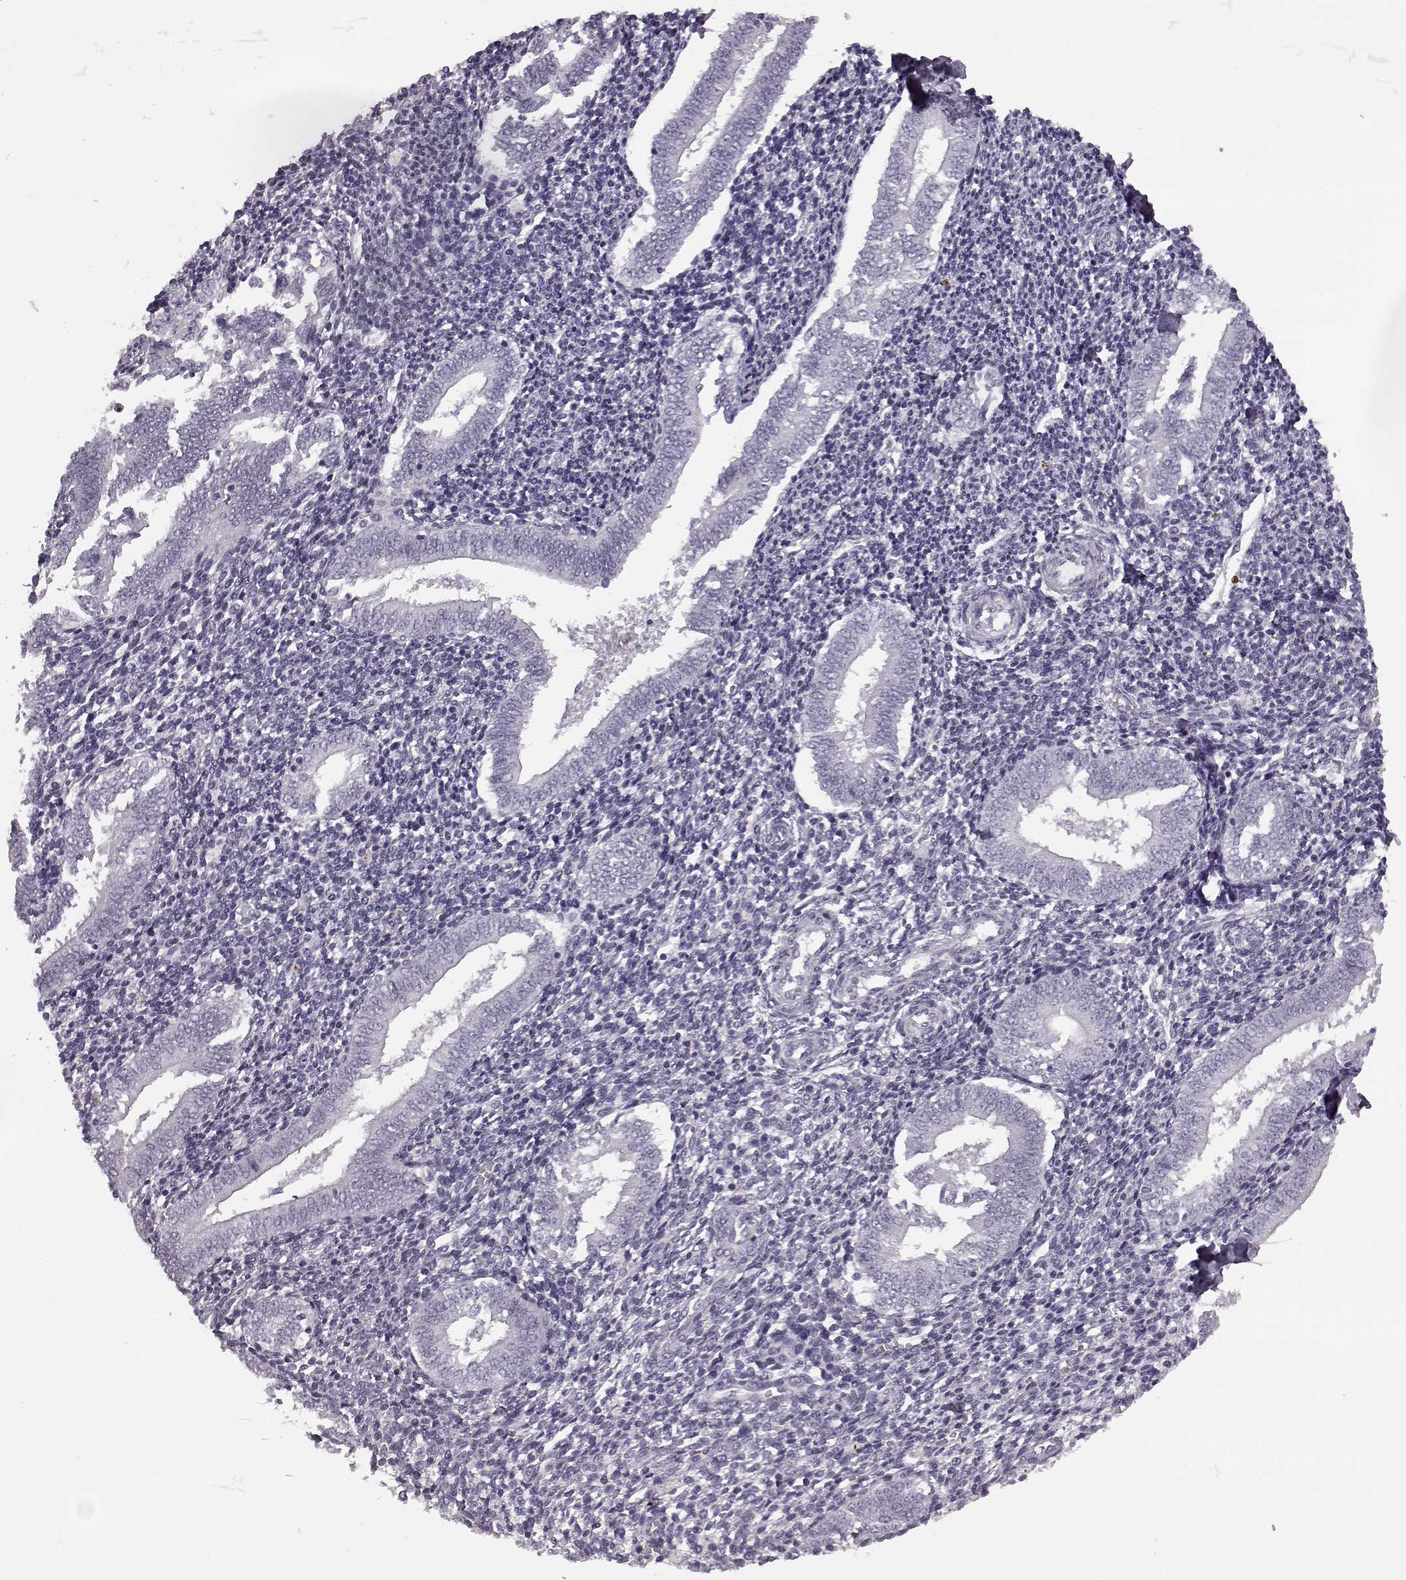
{"staining": {"intensity": "negative", "quantity": "none", "location": "none"}, "tissue": "endometrium", "cell_type": "Cells in endometrial stroma", "image_type": "normal", "snomed": [{"axis": "morphology", "description": "Normal tissue, NOS"}, {"axis": "topography", "description": "Endometrium"}], "caption": "Immunohistochemical staining of normal endometrium displays no significant staining in cells in endometrial stroma. (DAB (3,3'-diaminobenzidine) immunohistochemistry (IHC), high magnification).", "gene": "PRPH2", "patient": {"sex": "female", "age": 25}}